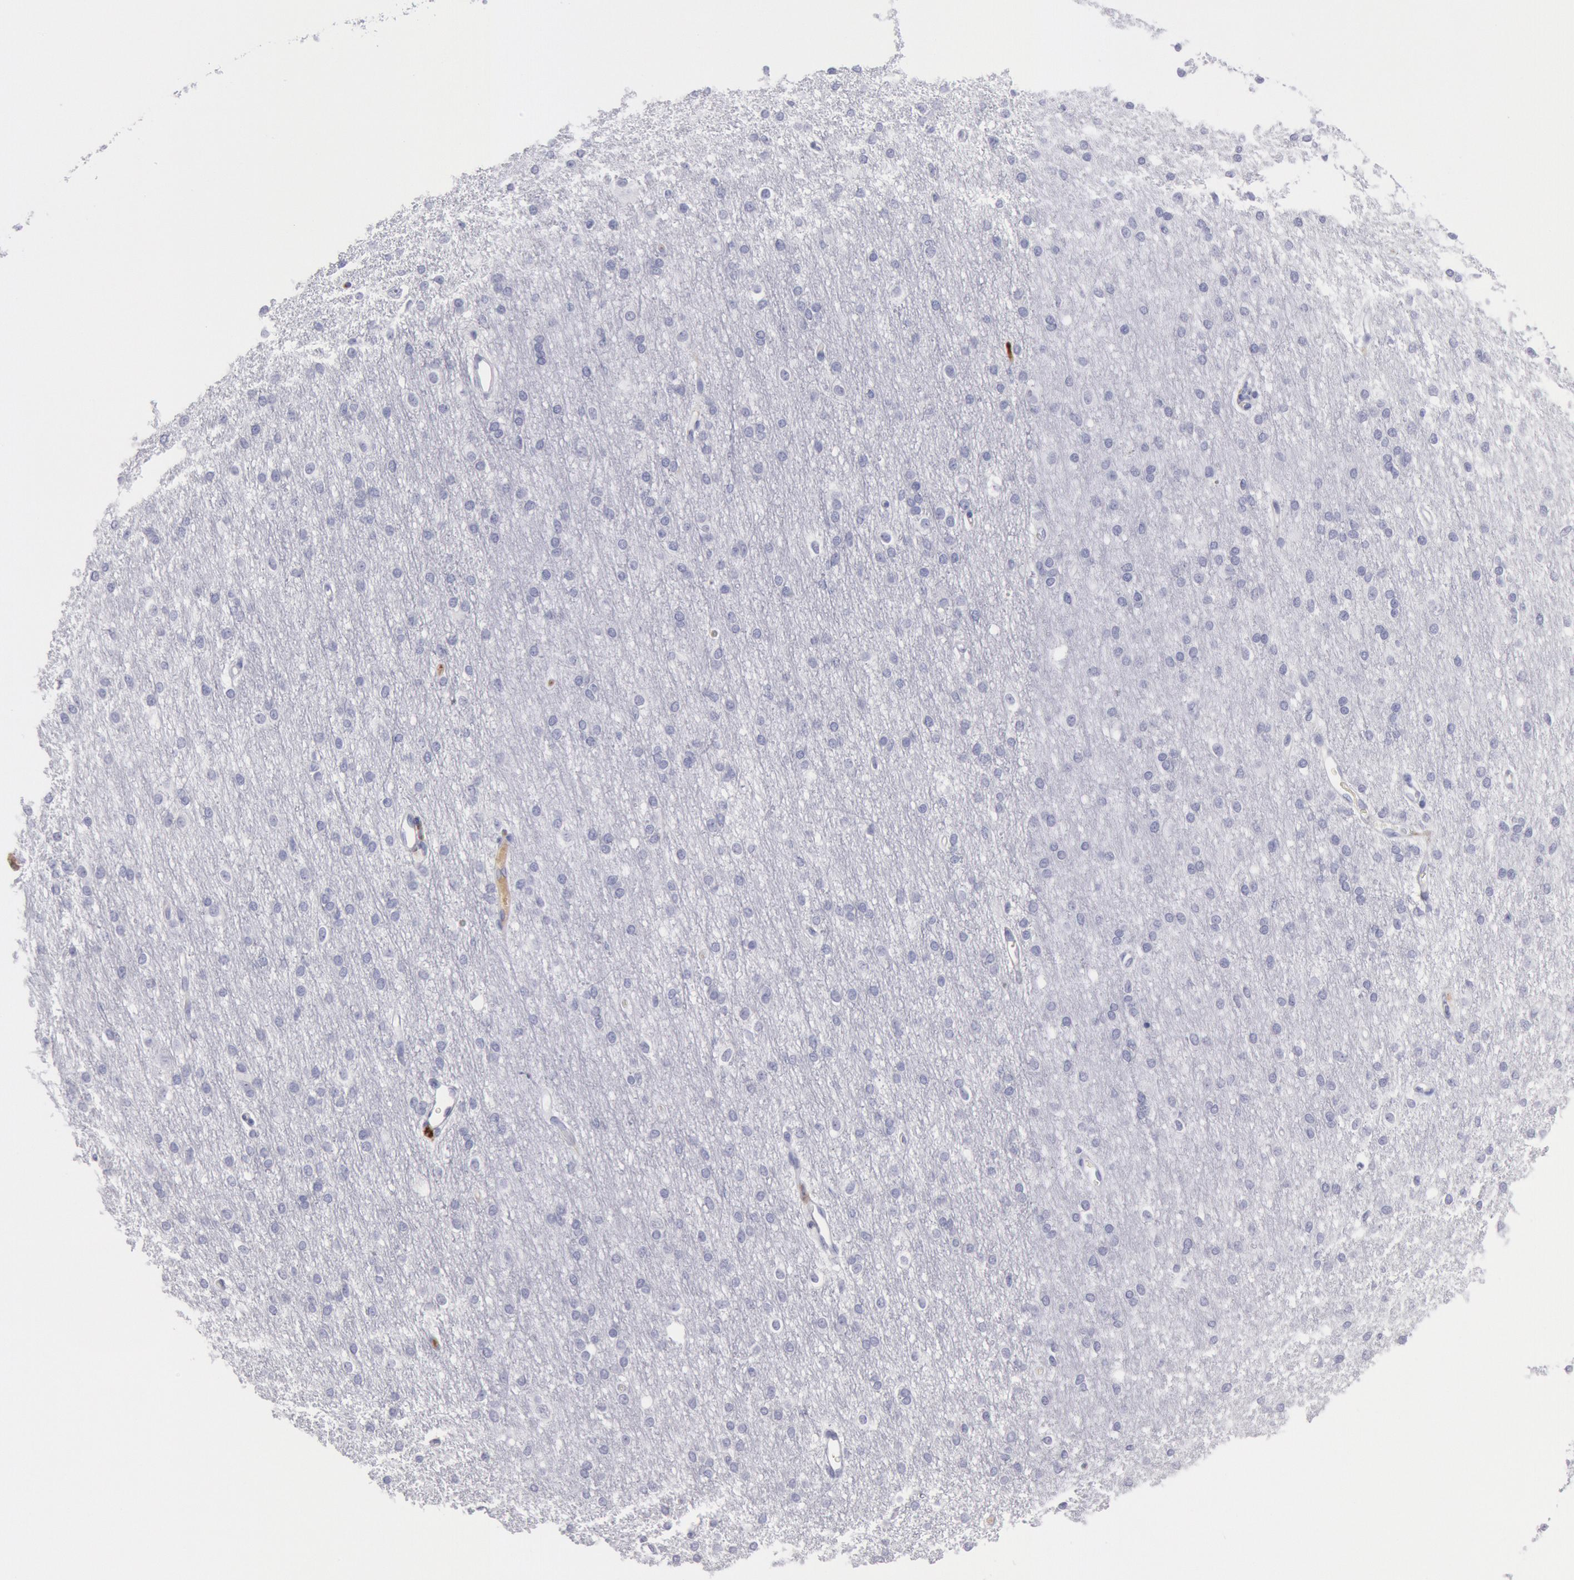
{"staining": {"intensity": "negative", "quantity": "none", "location": "none"}, "tissue": "cerebral cortex", "cell_type": "Endothelial cells", "image_type": "normal", "snomed": [{"axis": "morphology", "description": "Normal tissue, NOS"}, {"axis": "morphology", "description": "Inflammation, NOS"}, {"axis": "topography", "description": "Cerebral cortex"}], "caption": "DAB (3,3'-diaminobenzidine) immunohistochemical staining of benign human cerebral cortex demonstrates no significant positivity in endothelial cells. Brightfield microscopy of IHC stained with DAB (3,3'-diaminobenzidine) (brown) and hematoxylin (blue), captured at high magnification.", "gene": "FCN1", "patient": {"sex": "male", "age": 6}}